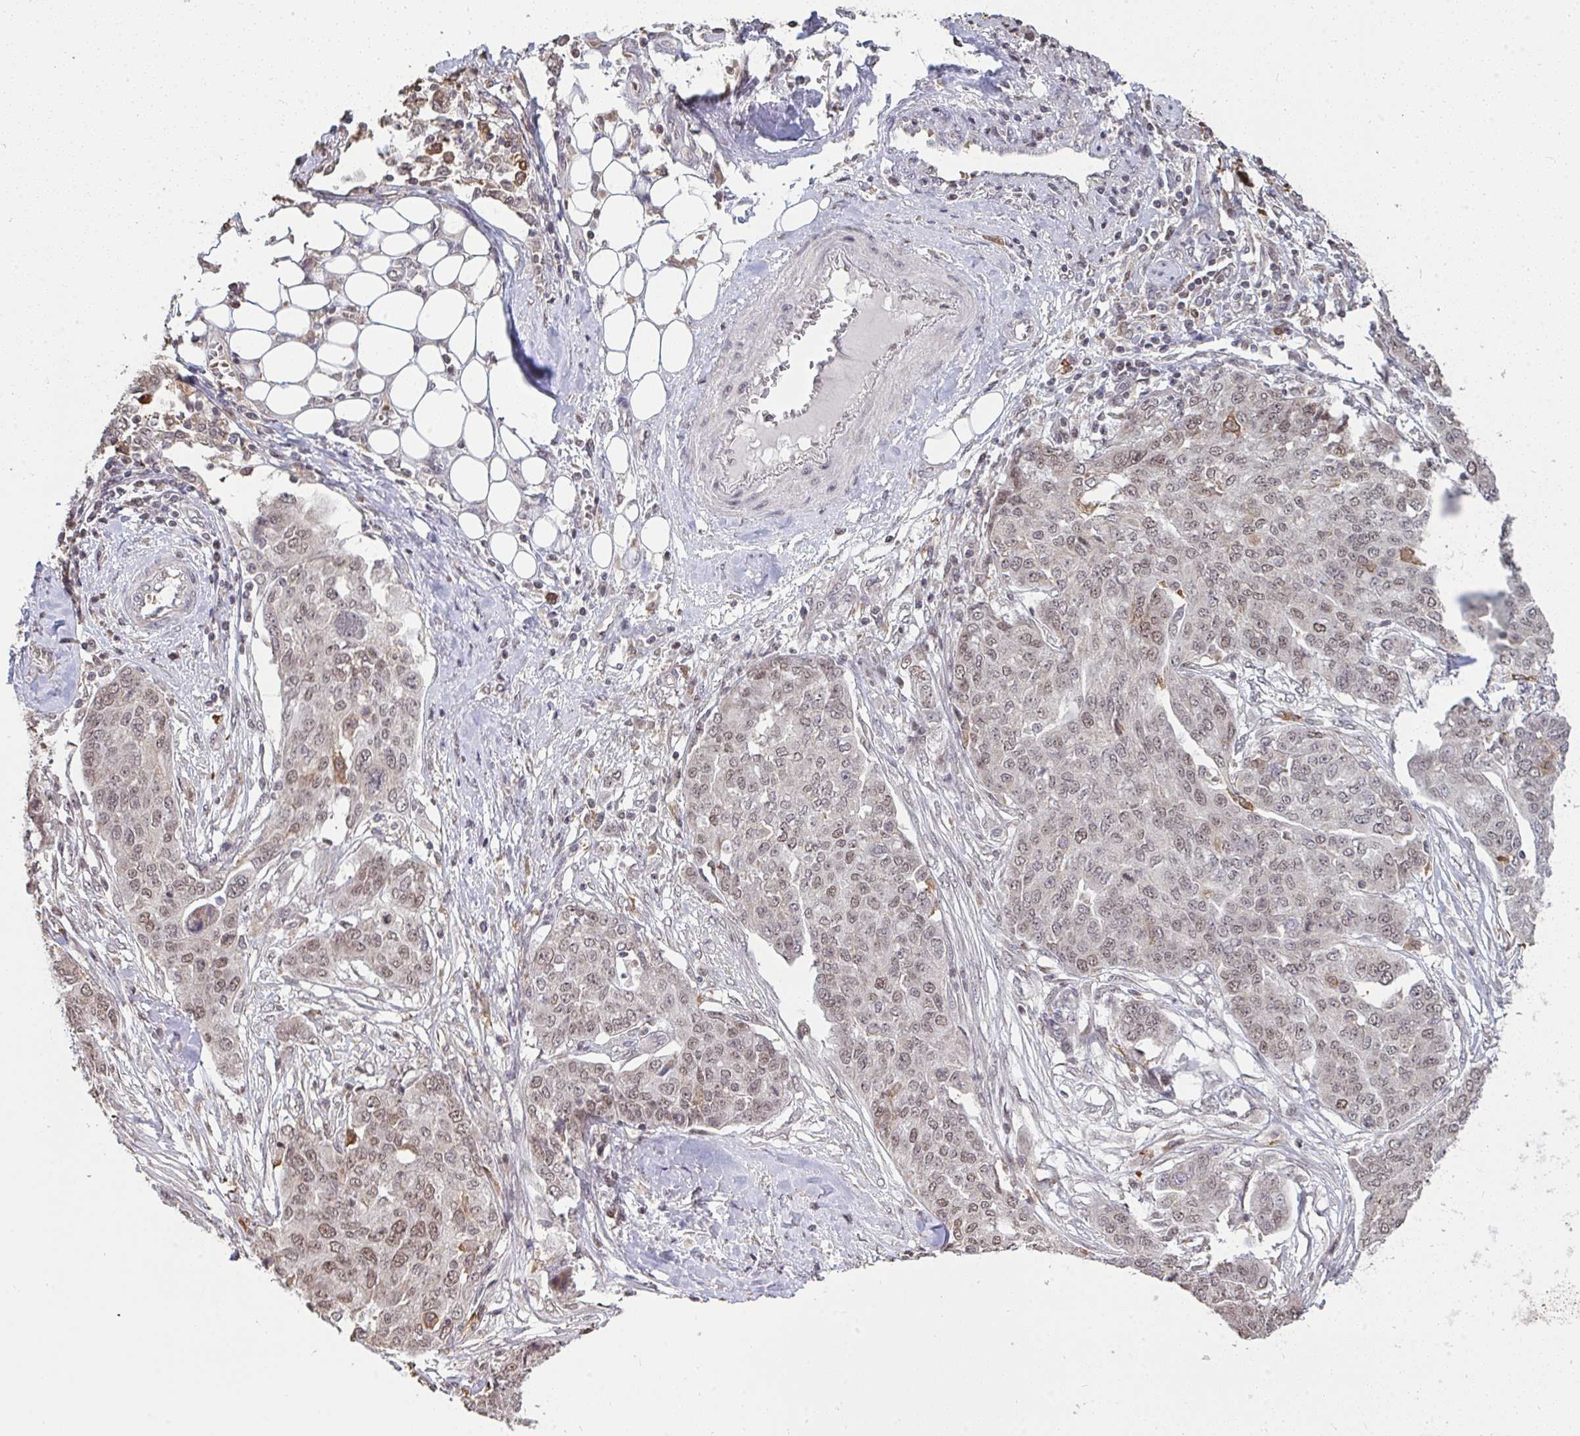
{"staining": {"intensity": "moderate", "quantity": "<25%", "location": "nuclear"}, "tissue": "ovarian cancer", "cell_type": "Tumor cells", "image_type": "cancer", "snomed": [{"axis": "morphology", "description": "Cystadenocarcinoma, serous, NOS"}, {"axis": "topography", "description": "Soft tissue"}, {"axis": "topography", "description": "Ovary"}], "caption": "DAB (3,3'-diaminobenzidine) immunohistochemical staining of ovarian cancer reveals moderate nuclear protein staining in about <25% of tumor cells.", "gene": "SAP30", "patient": {"sex": "female", "age": 57}}